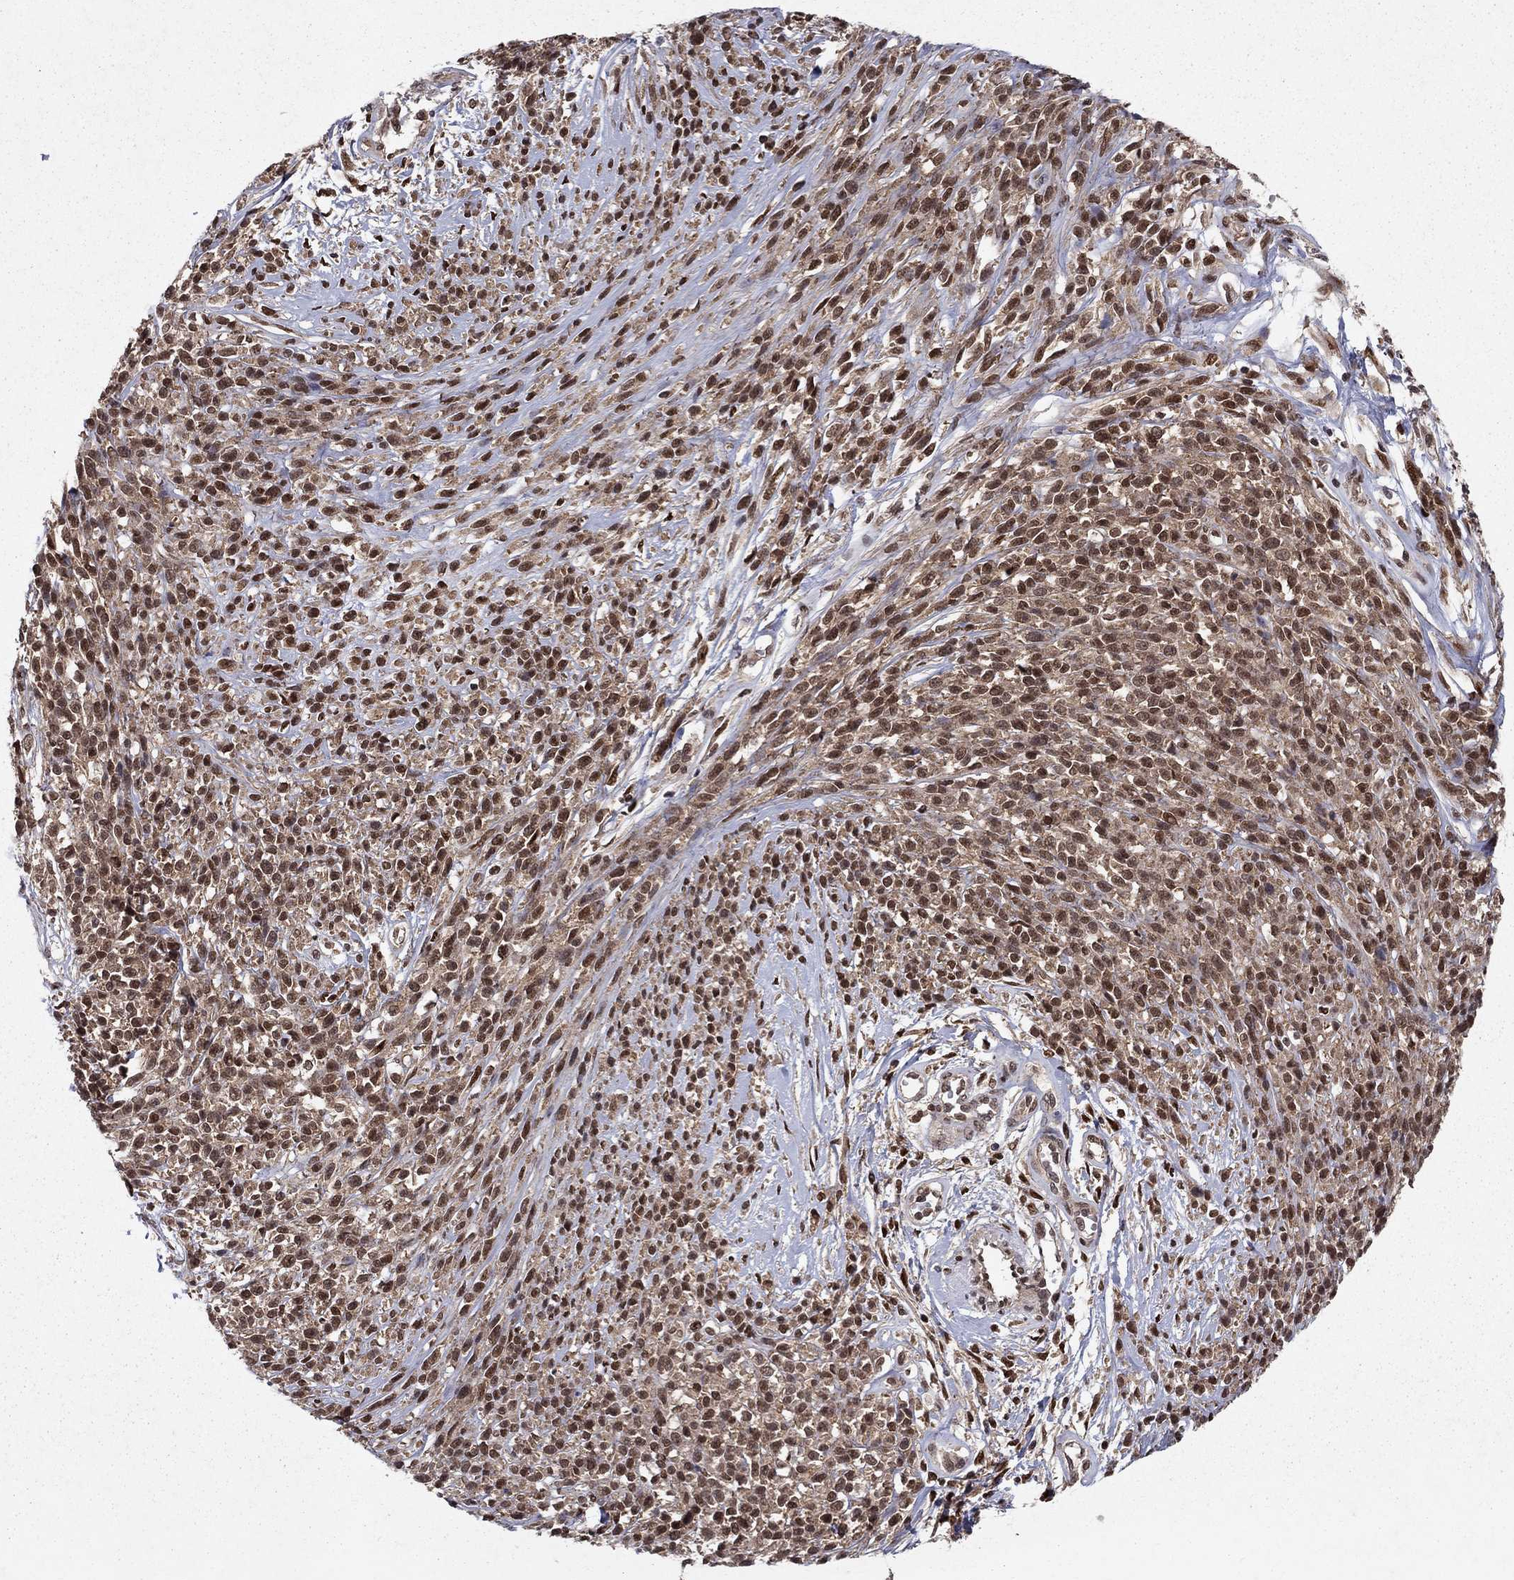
{"staining": {"intensity": "strong", "quantity": ">75%", "location": "nuclear"}, "tissue": "melanoma", "cell_type": "Tumor cells", "image_type": "cancer", "snomed": [{"axis": "morphology", "description": "Malignant melanoma, NOS"}, {"axis": "topography", "description": "Skin"}, {"axis": "topography", "description": "Skin of trunk"}], "caption": "Protein expression analysis of human malignant melanoma reveals strong nuclear expression in approximately >75% of tumor cells.", "gene": "CRTC1", "patient": {"sex": "male", "age": 74}}